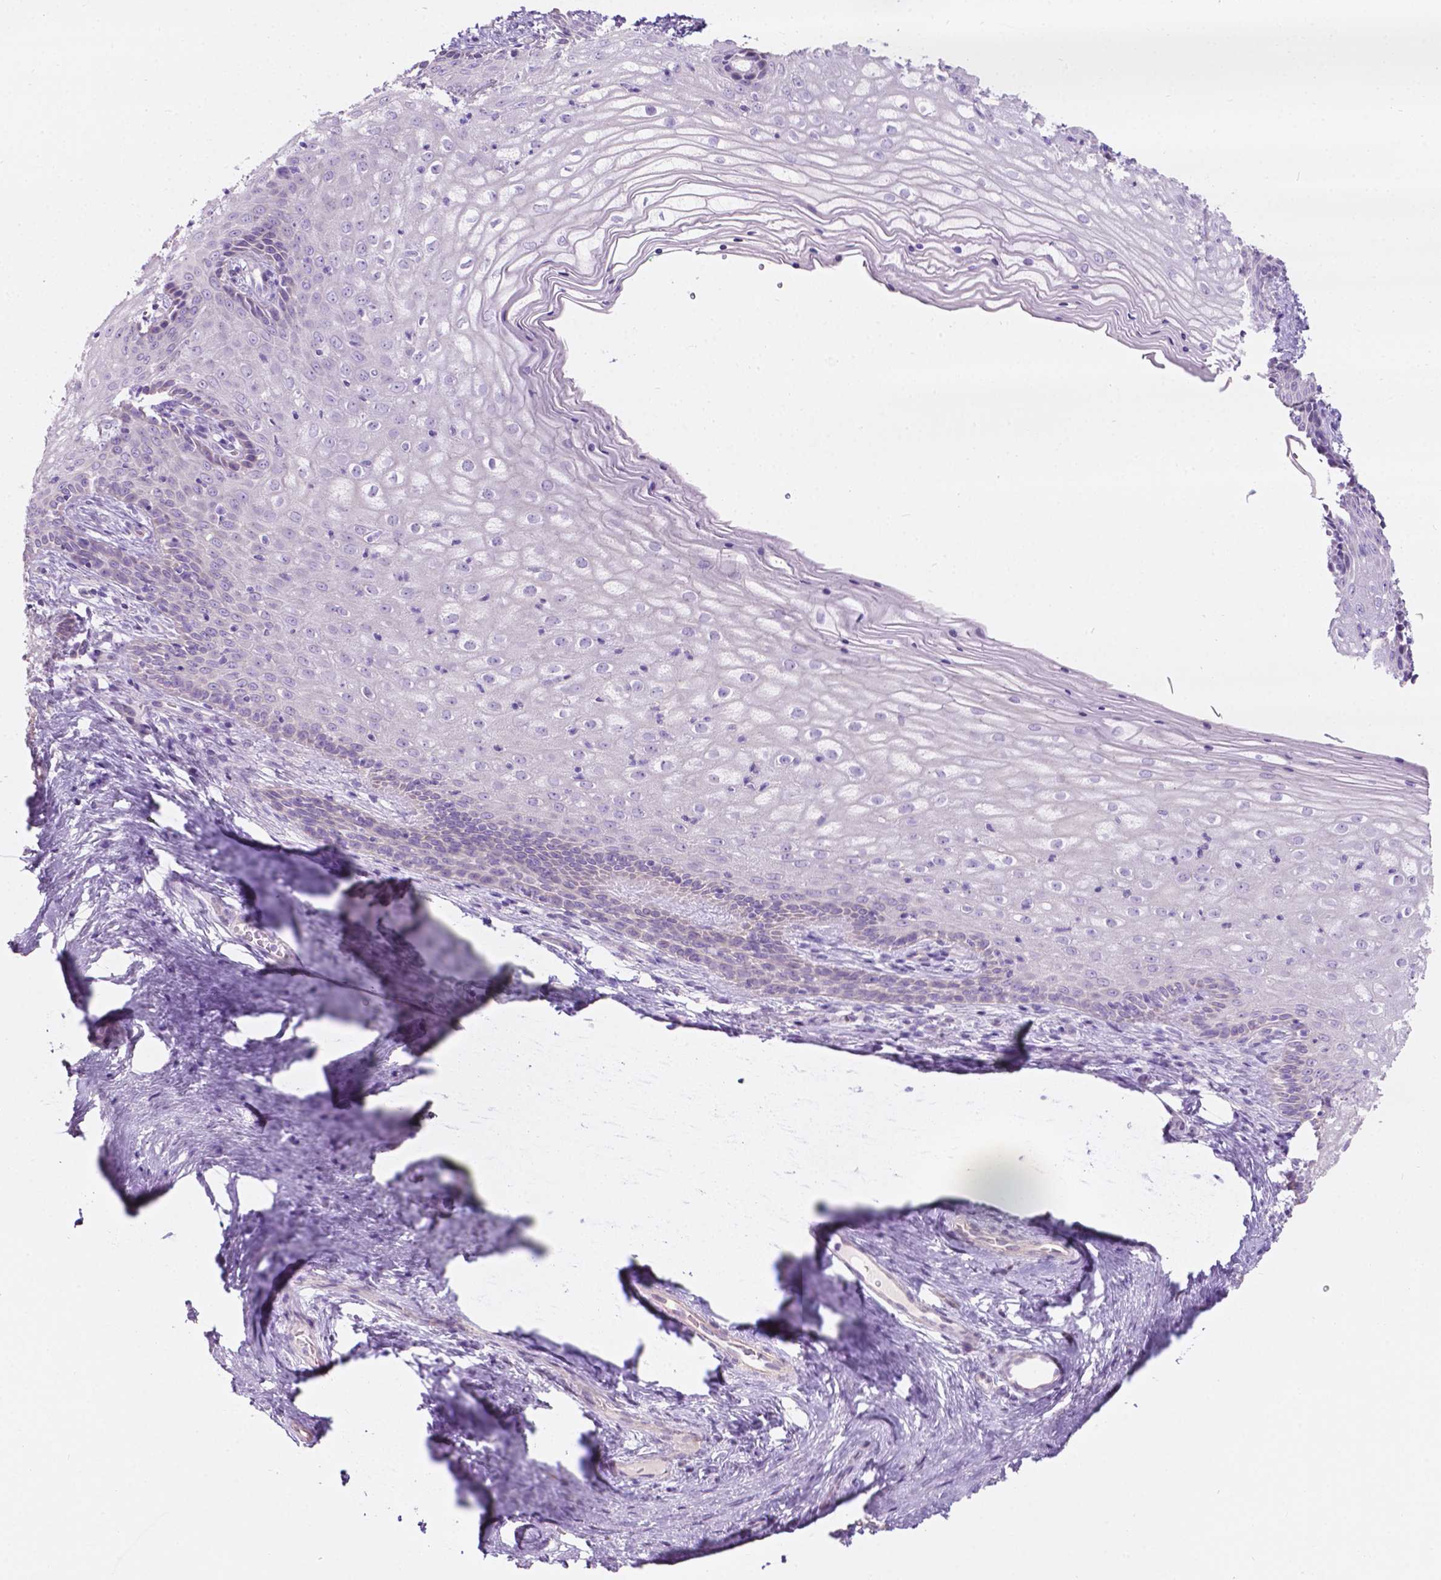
{"staining": {"intensity": "negative", "quantity": "none", "location": "none"}, "tissue": "vagina", "cell_type": "Squamous epithelial cells", "image_type": "normal", "snomed": [{"axis": "morphology", "description": "Normal tissue, NOS"}, {"axis": "topography", "description": "Vagina"}], "caption": "IHC micrograph of unremarkable vagina: human vagina stained with DAB shows no significant protein positivity in squamous epithelial cells.", "gene": "NOS1AP", "patient": {"sex": "female", "age": 45}}